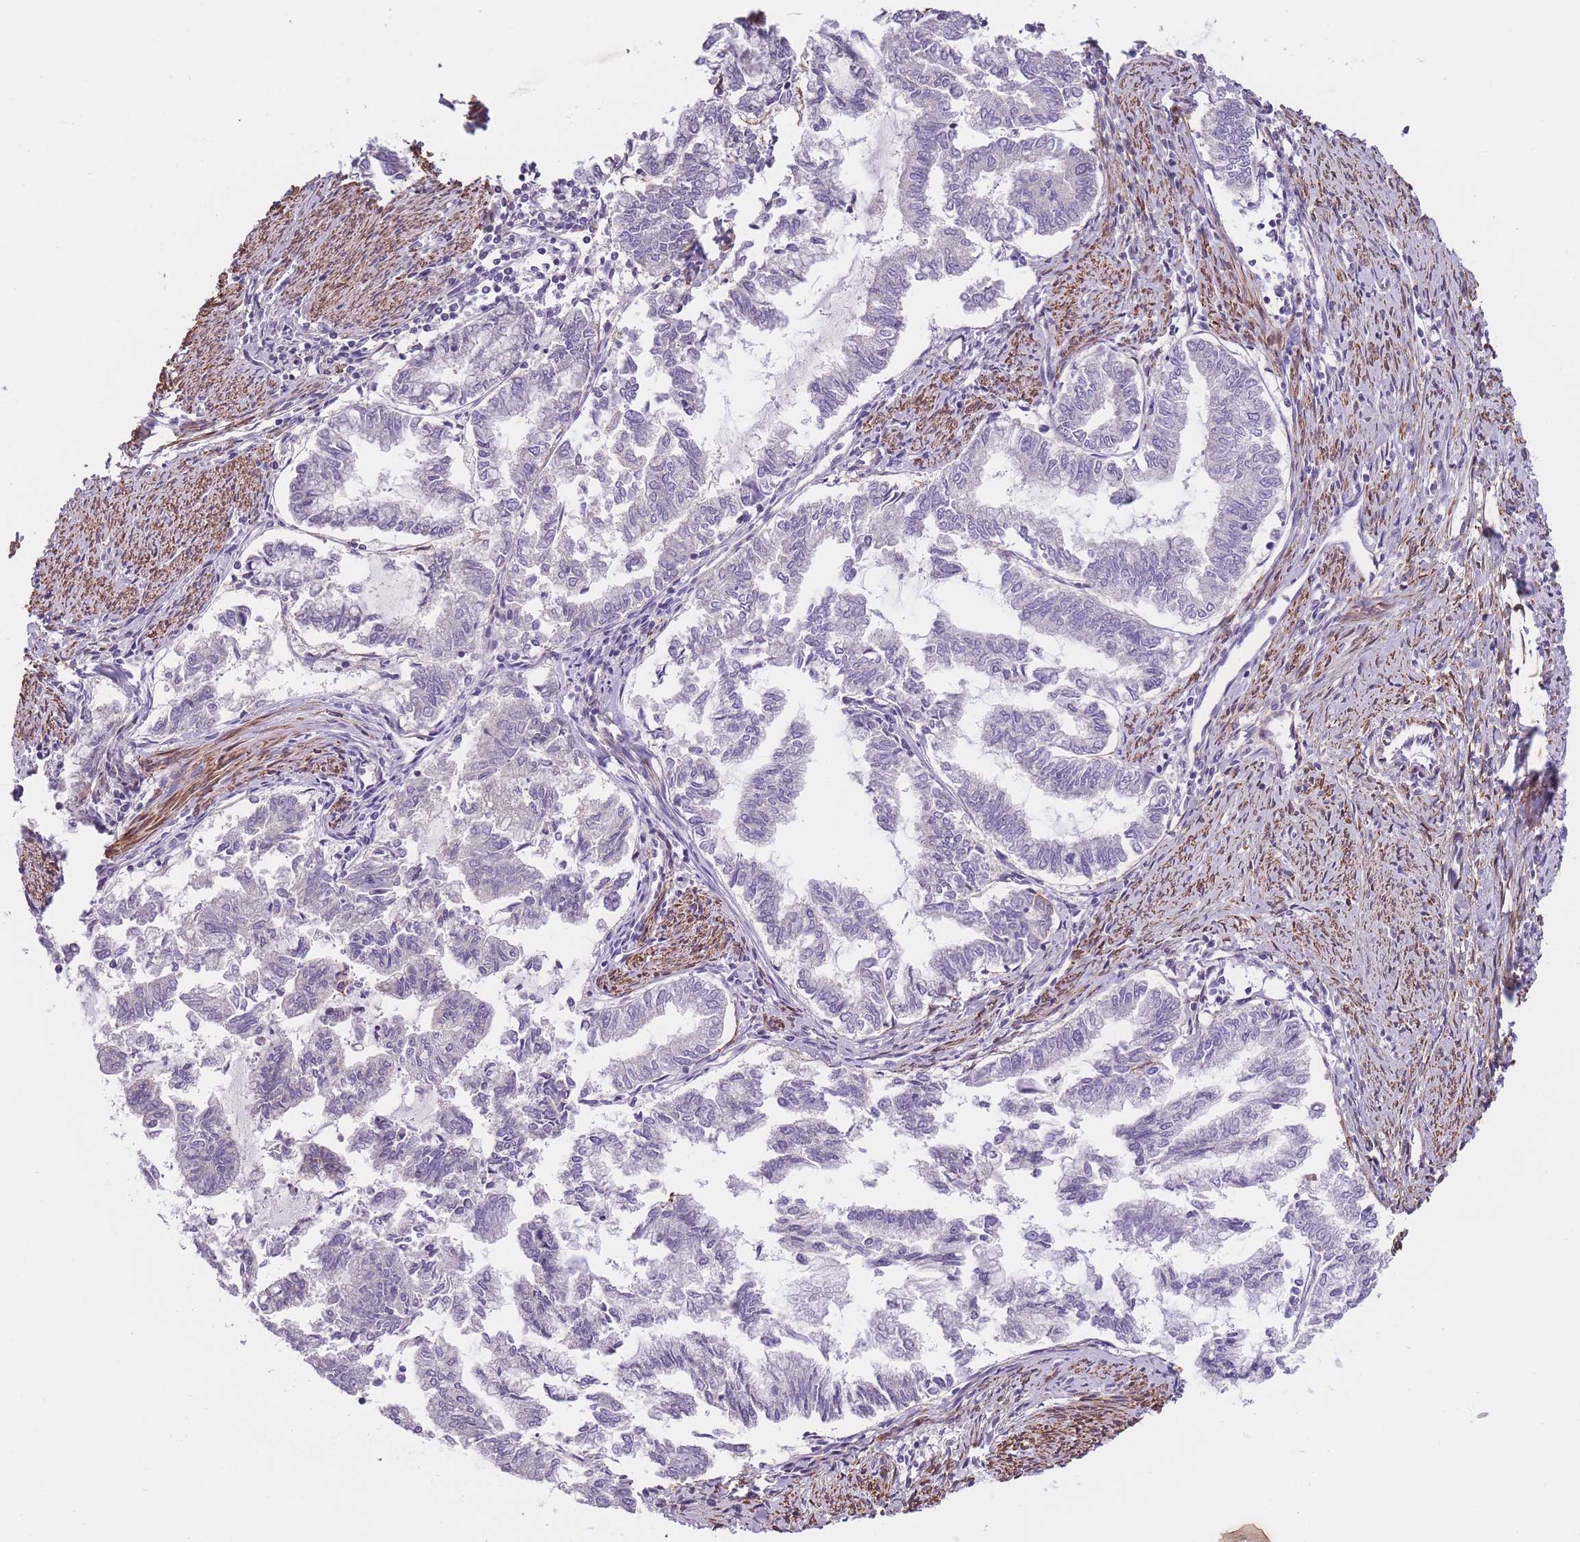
{"staining": {"intensity": "negative", "quantity": "none", "location": "none"}, "tissue": "endometrial cancer", "cell_type": "Tumor cells", "image_type": "cancer", "snomed": [{"axis": "morphology", "description": "Adenocarcinoma, NOS"}, {"axis": "topography", "description": "Endometrium"}], "caption": "DAB (3,3'-diaminobenzidine) immunohistochemical staining of human endometrial cancer (adenocarcinoma) displays no significant positivity in tumor cells.", "gene": "FAM124A", "patient": {"sex": "female", "age": 79}}